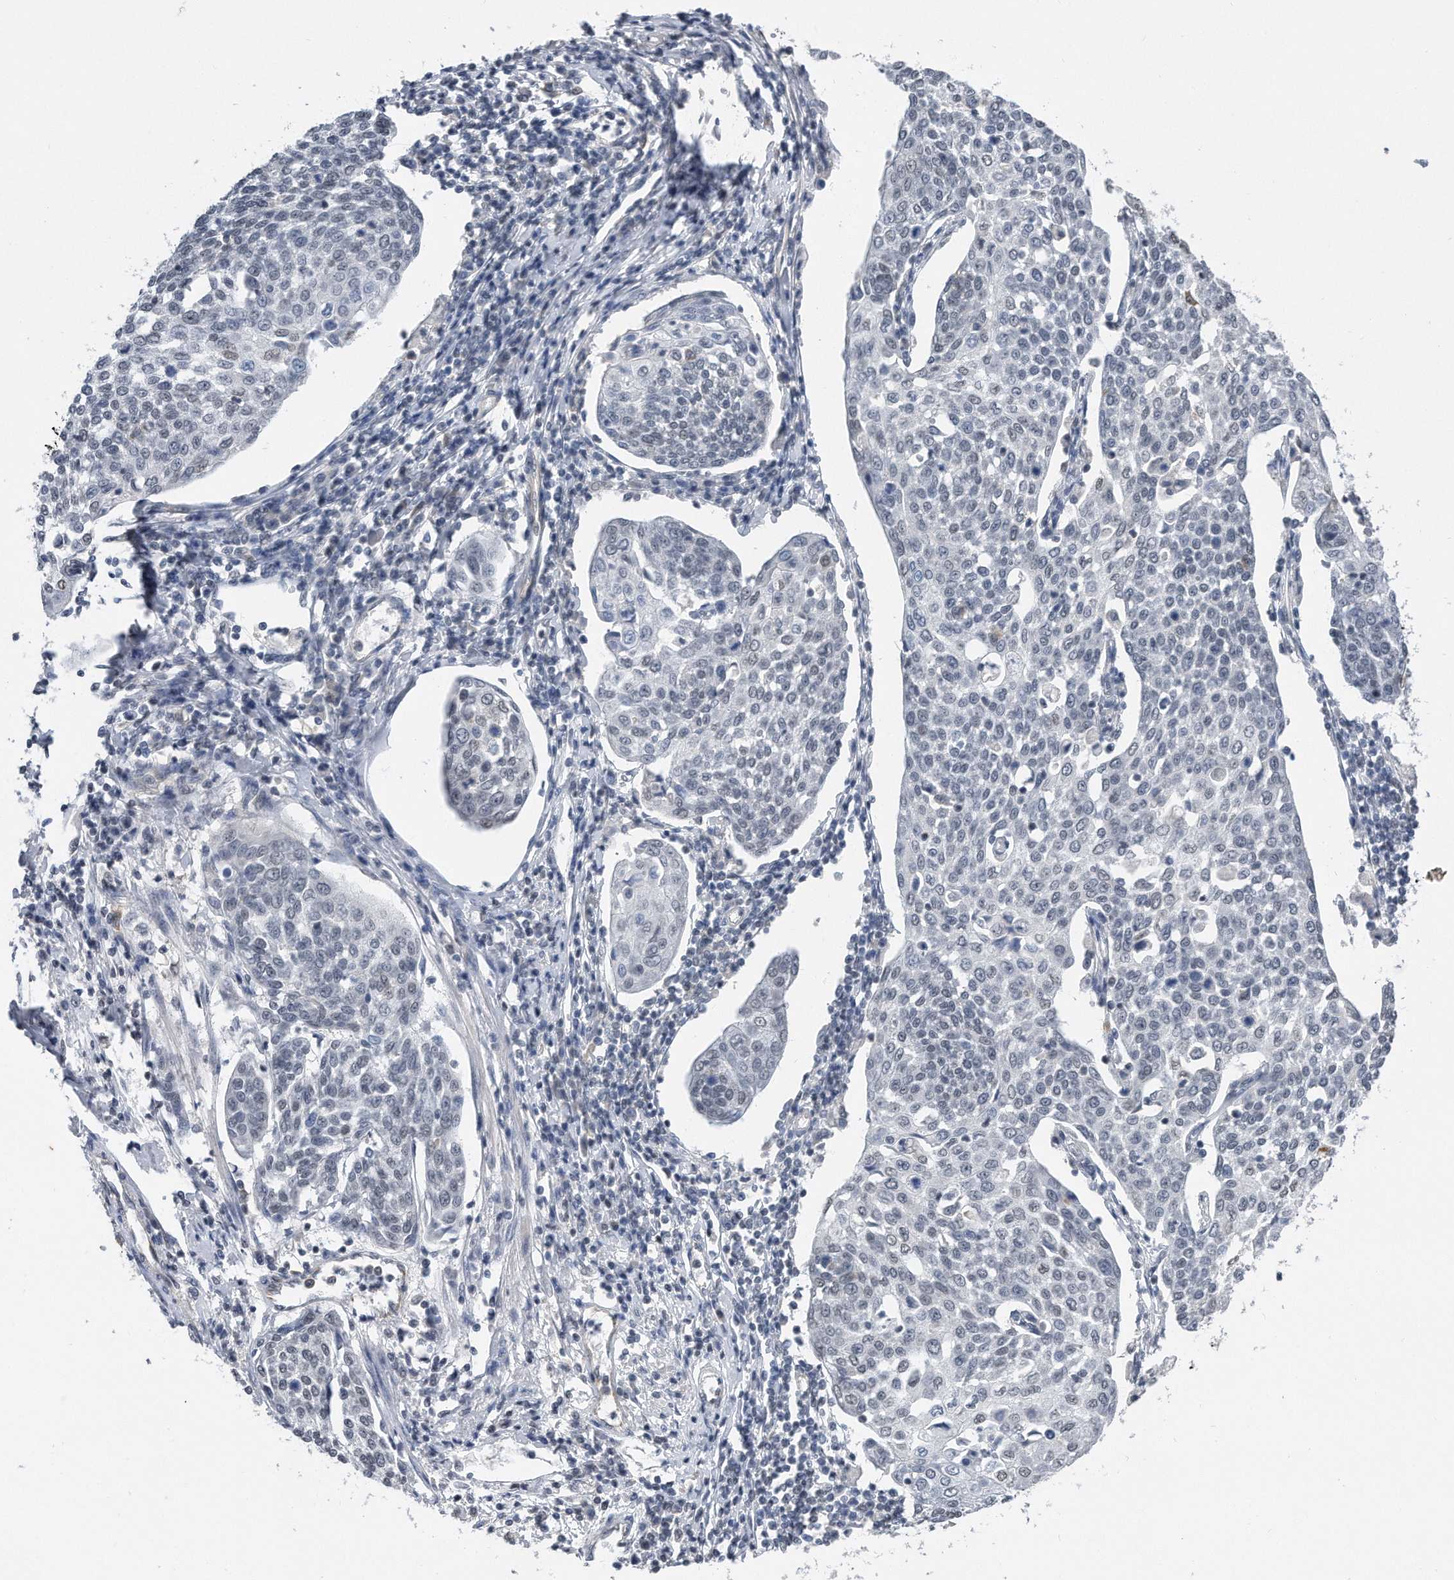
{"staining": {"intensity": "negative", "quantity": "none", "location": "none"}, "tissue": "cervical cancer", "cell_type": "Tumor cells", "image_type": "cancer", "snomed": [{"axis": "morphology", "description": "Squamous cell carcinoma, NOS"}, {"axis": "topography", "description": "Cervix"}], "caption": "This is an IHC histopathology image of cervical cancer (squamous cell carcinoma). There is no staining in tumor cells.", "gene": "TP53INP1", "patient": {"sex": "female", "age": 34}}